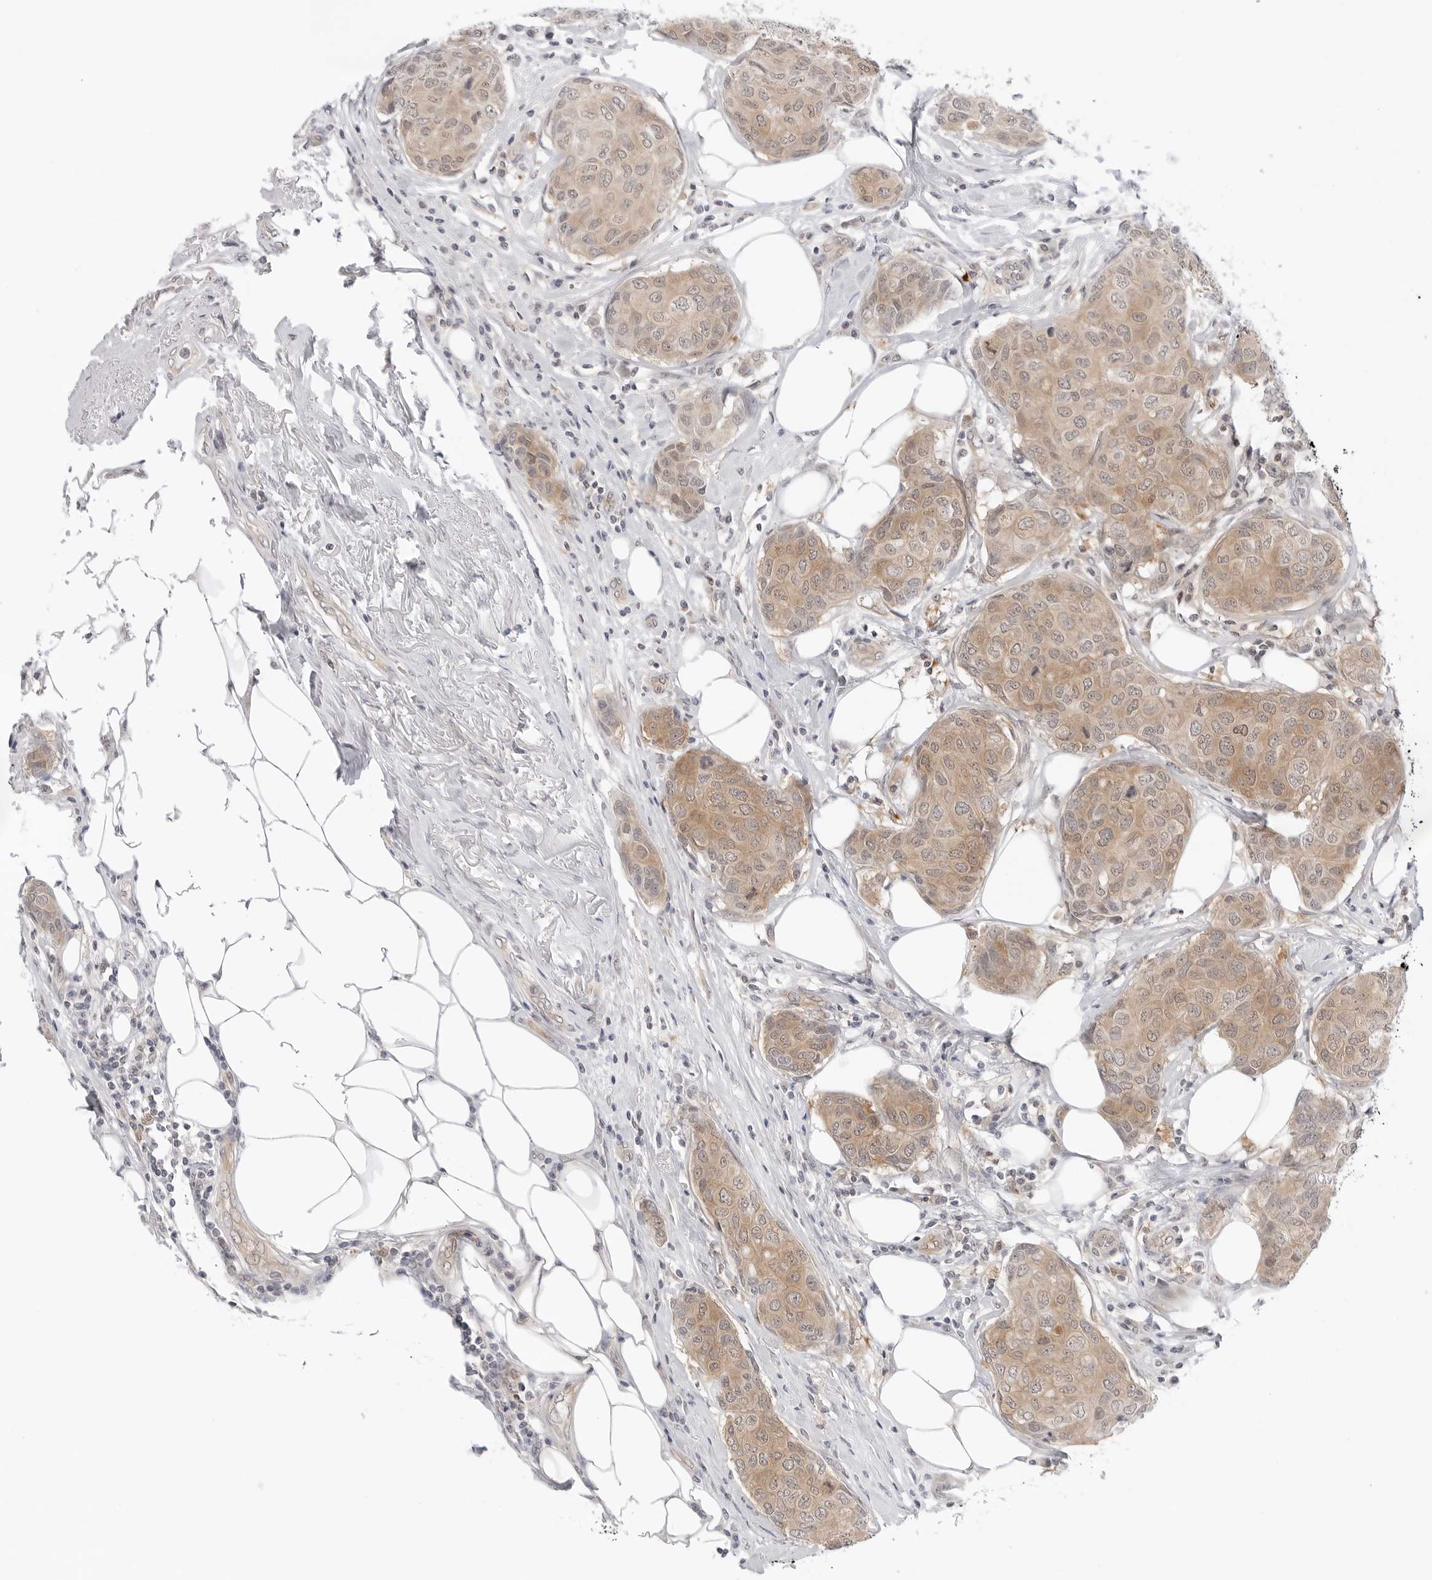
{"staining": {"intensity": "moderate", "quantity": ">75%", "location": "cytoplasmic/membranous"}, "tissue": "breast cancer", "cell_type": "Tumor cells", "image_type": "cancer", "snomed": [{"axis": "morphology", "description": "Duct carcinoma"}, {"axis": "topography", "description": "Breast"}], "caption": "A brown stain highlights moderate cytoplasmic/membranous expression of a protein in breast cancer (infiltrating ductal carcinoma) tumor cells. (Brightfield microscopy of DAB IHC at high magnification).", "gene": "NUDC", "patient": {"sex": "female", "age": 80}}